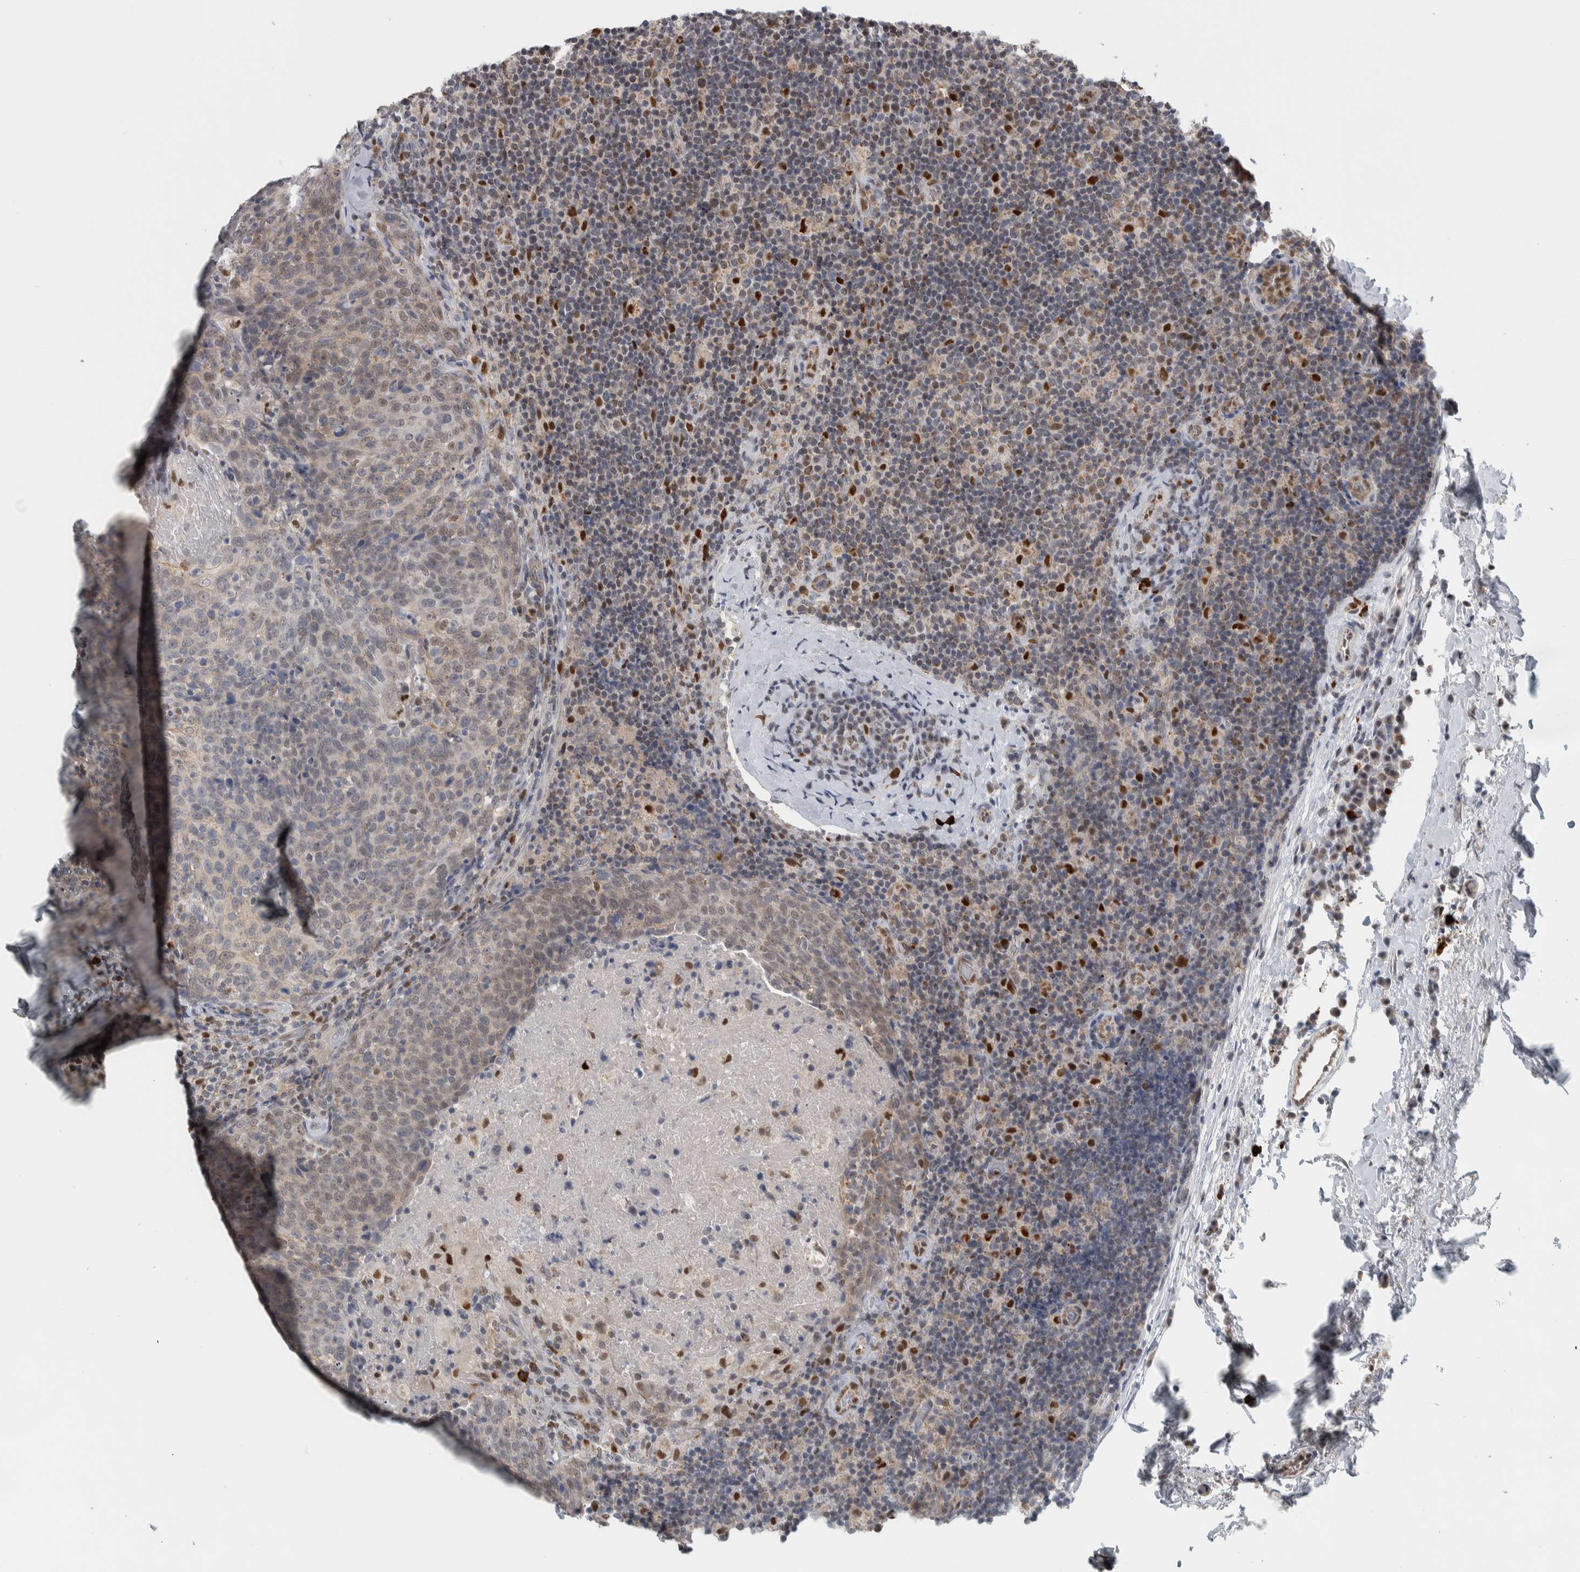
{"staining": {"intensity": "weak", "quantity": "25%-75%", "location": "cytoplasmic/membranous,nuclear"}, "tissue": "head and neck cancer", "cell_type": "Tumor cells", "image_type": "cancer", "snomed": [{"axis": "morphology", "description": "Squamous cell carcinoma, NOS"}, {"axis": "morphology", "description": "Squamous cell carcinoma, metastatic, NOS"}, {"axis": "topography", "description": "Lymph node"}, {"axis": "topography", "description": "Head-Neck"}], "caption": "High-power microscopy captured an IHC histopathology image of head and neck cancer, revealing weak cytoplasmic/membranous and nuclear staining in approximately 25%-75% of tumor cells. (DAB IHC with brightfield microscopy, high magnification).", "gene": "ADPRM", "patient": {"sex": "male", "age": 62}}